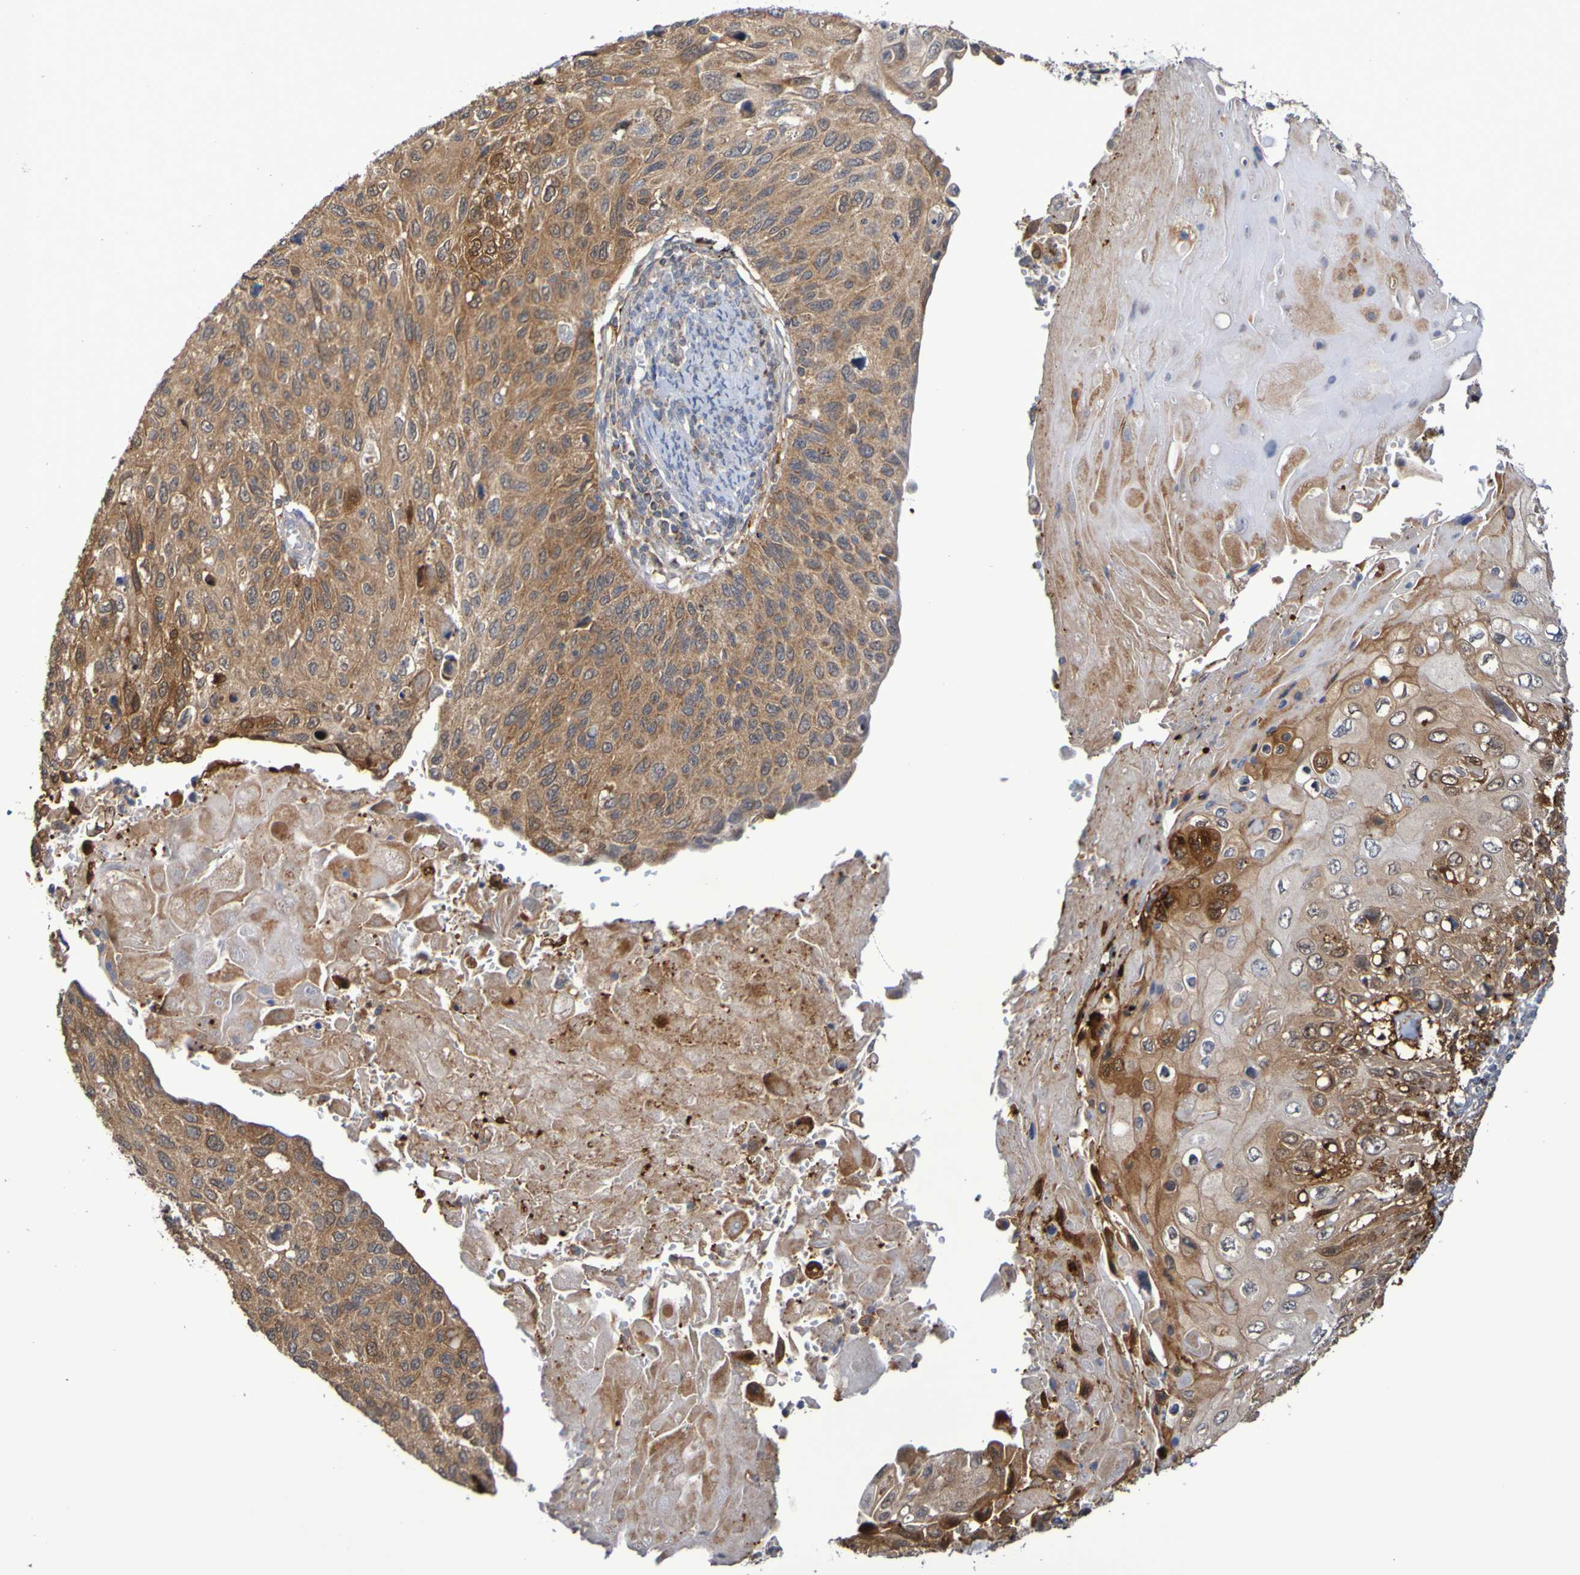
{"staining": {"intensity": "moderate", "quantity": ">75%", "location": "cytoplasmic/membranous"}, "tissue": "cervical cancer", "cell_type": "Tumor cells", "image_type": "cancer", "snomed": [{"axis": "morphology", "description": "Squamous cell carcinoma, NOS"}, {"axis": "topography", "description": "Cervix"}], "caption": "Human cervical squamous cell carcinoma stained with a protein marker exhibits moderate staining in tumor cells.", "gene": "C3orf18", "patient": {"sex": "female", "age": 70}}